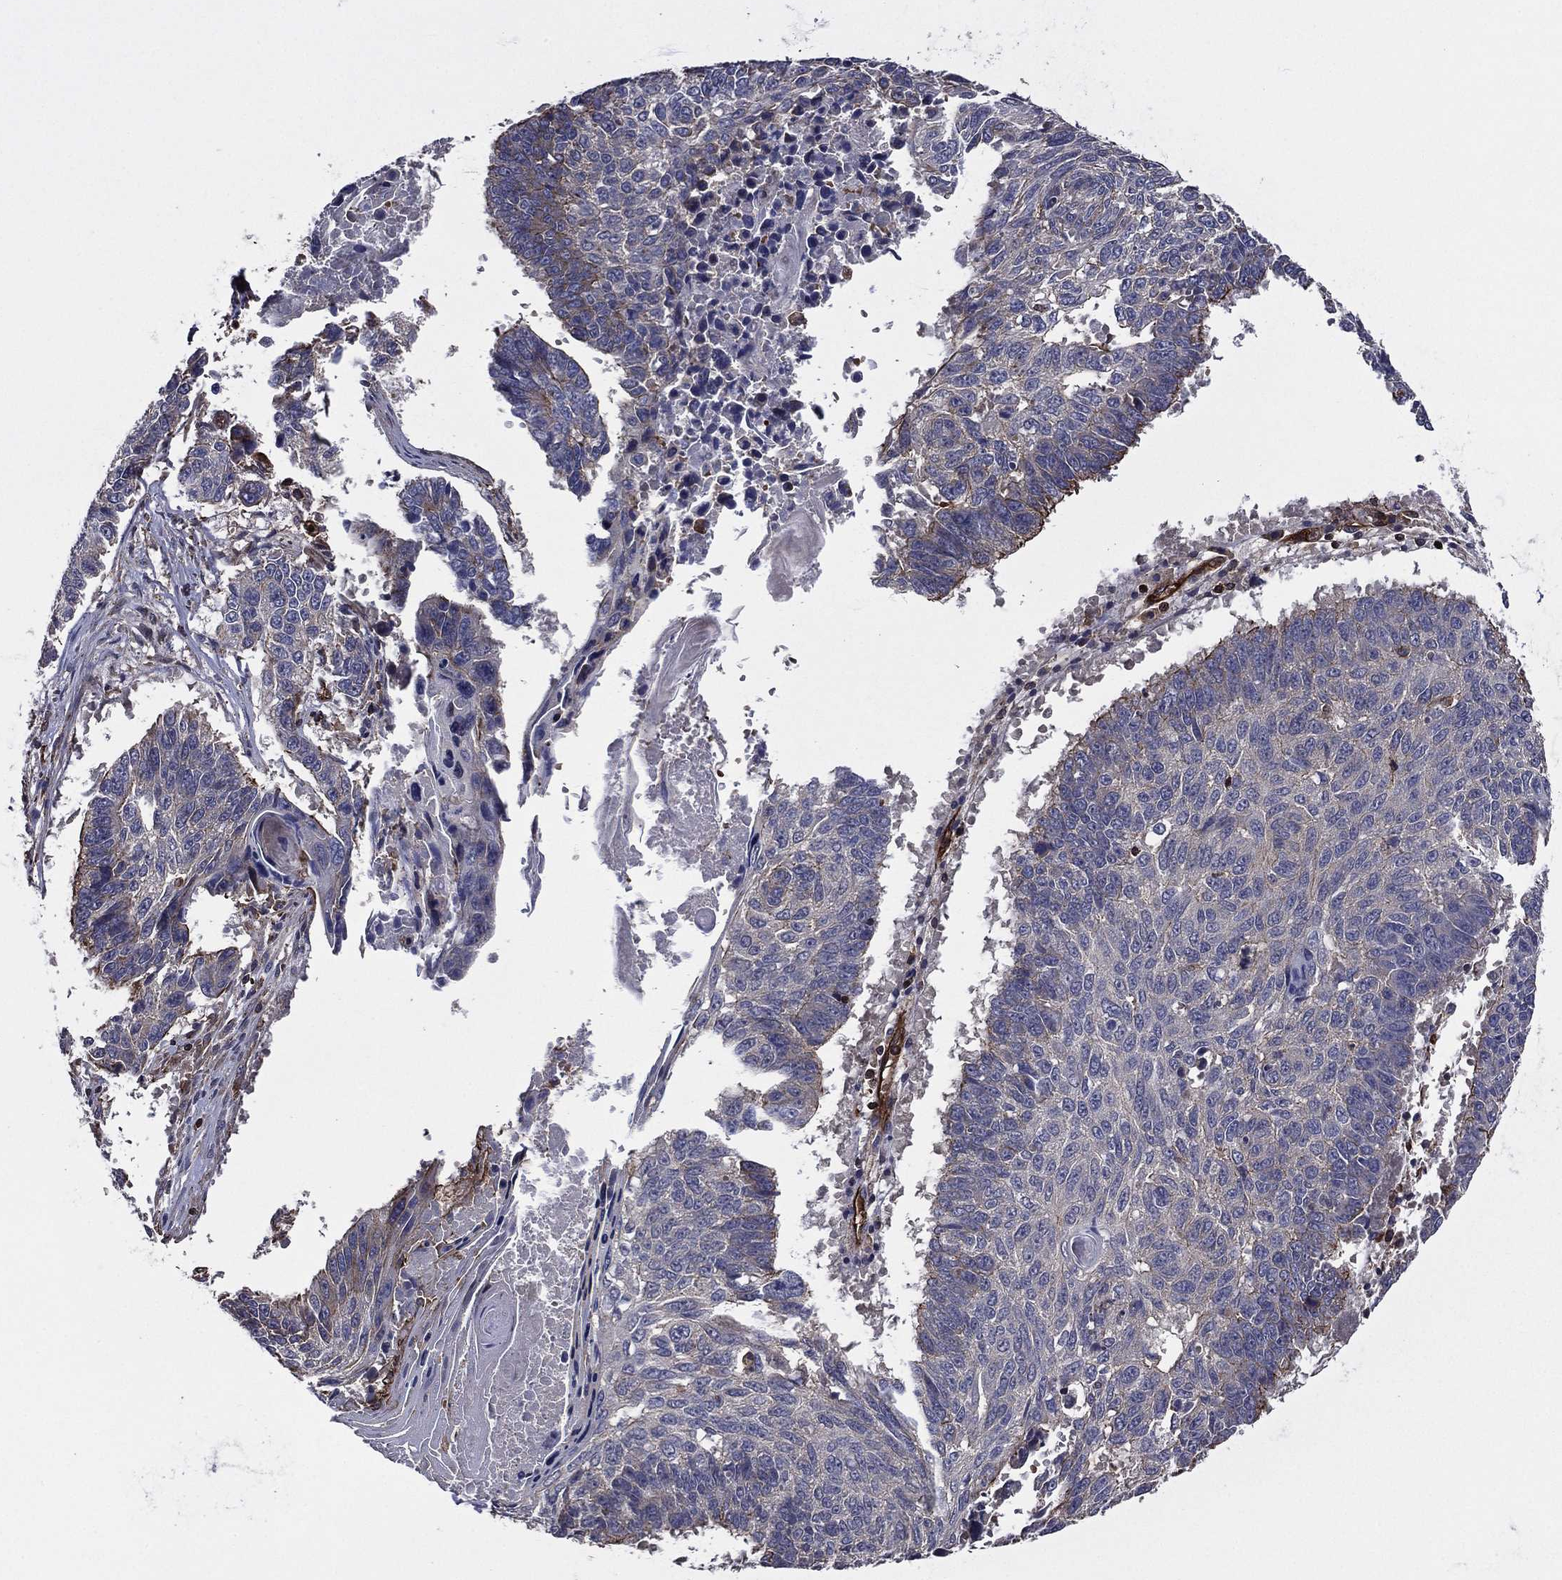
{"staining": {"intensity": "weak", "quantity": "<25%", "location": "cytoplasmic/membranous"}, "tissue": "lung cancer", "cell_type": "Tumor cells", "image_type": "cancer", "snomed": [{"axis": "morphology", "description": "Squamous cell carcinoma, NOS"}, {"axis": "topography", "description": "Lung"}], "caption": "IHC image of neoplastic tissue: human squamous cell carcinoma (lung) stained with DAB reveals no significant protein expression in tumor cells.", "gene": "PLPP3", "patient": {"sex": "male", "age": 73}}